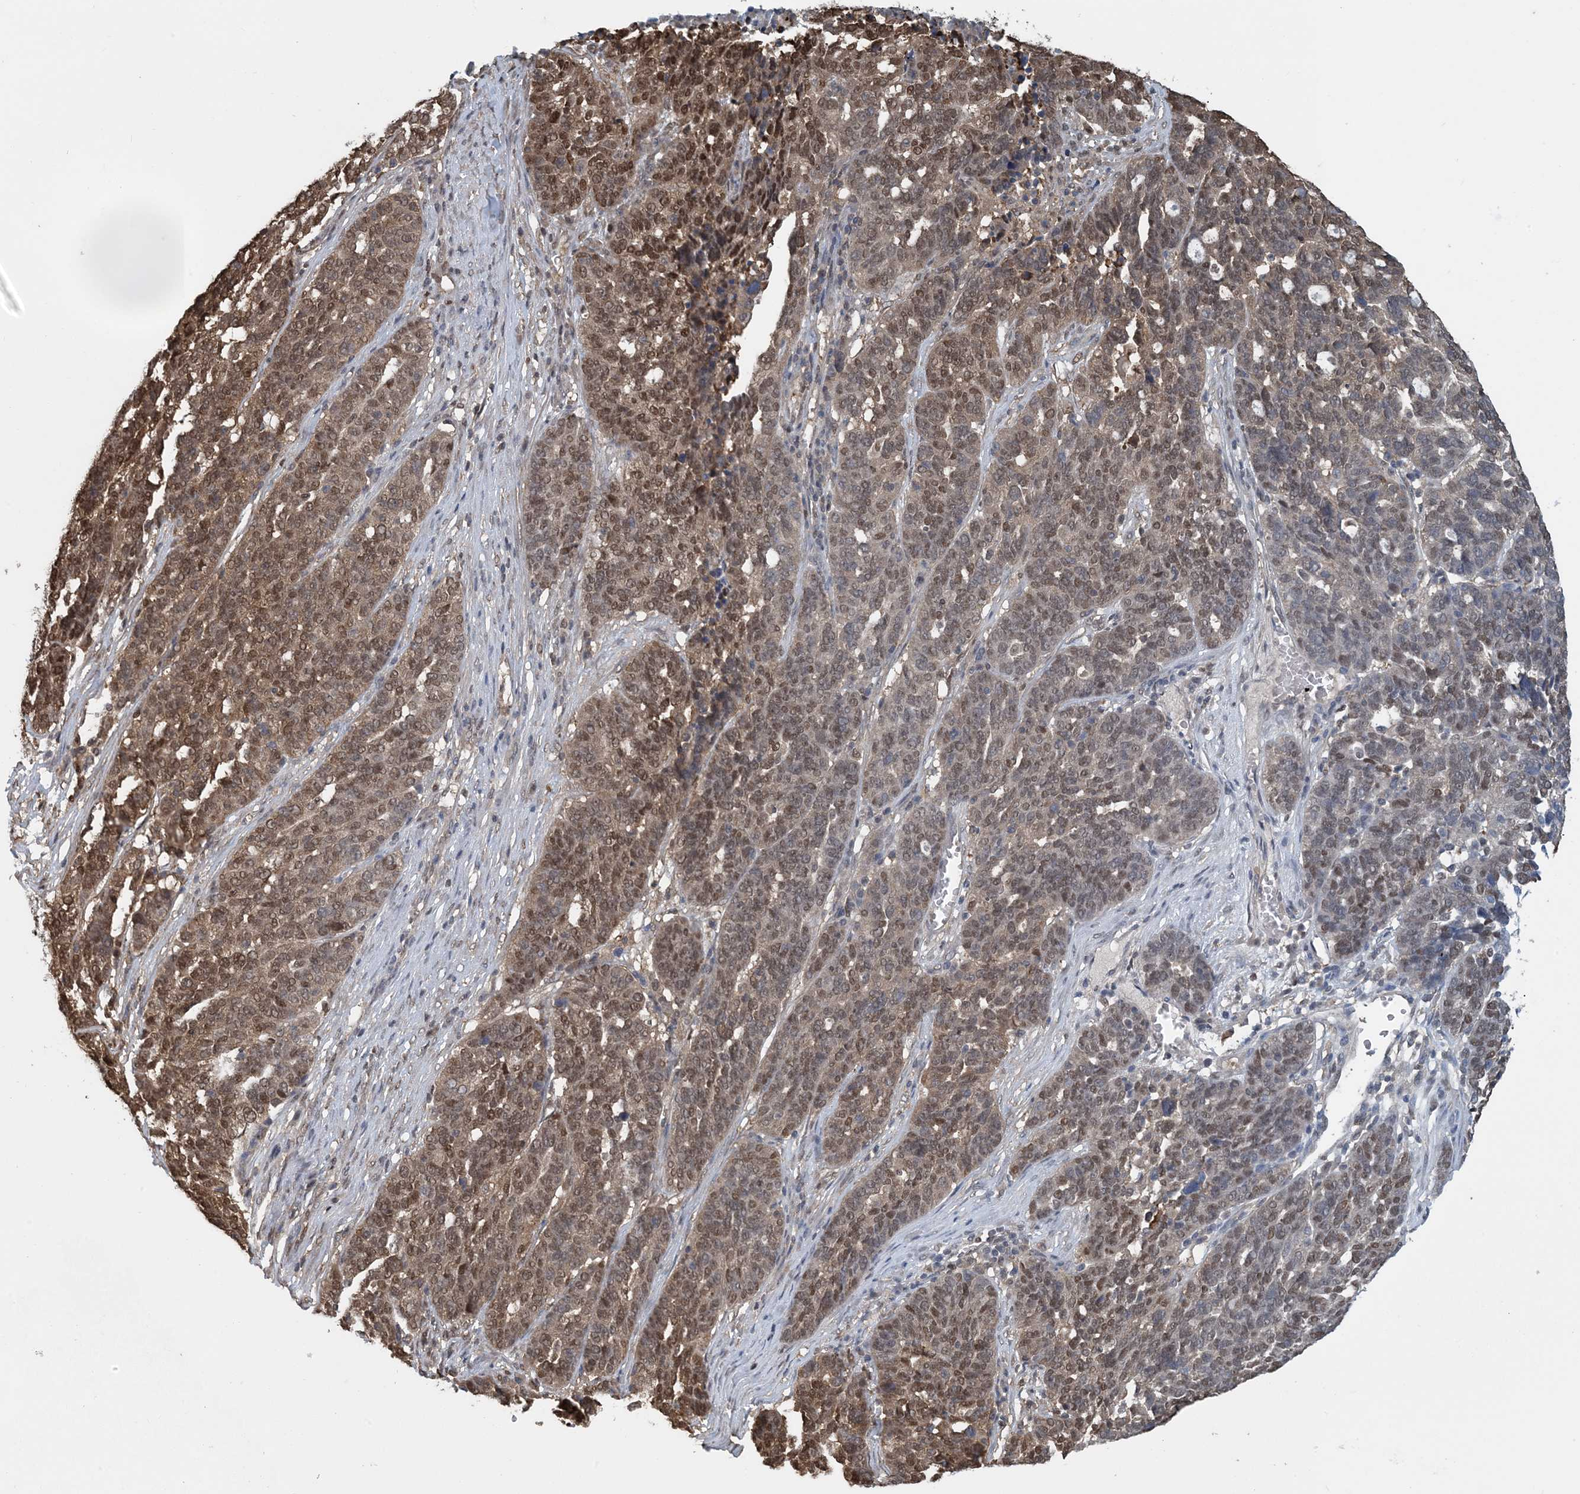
{"staining": {"intensity": "moderate", "quantity": ">75%", "location": "cytoplasmic/membranous,nuclear"}, "tissue": "ovarian cancer", "cell_type": "Tumor cells", "image_type": "cancer", "snomed": [{"axis": "morphology", "description": "Cystadenocarcinoma, serous, NOS"}, {"axis": "topography", "description": "Ovary"}], "caption": "A brown stain highlights moderate cytoplasmic/membranous and nuclear expression of a protein in ovarian cancer tumor cells.", "gene": "HIKESHI", "patient": {"sex": "female", "age": 59}}